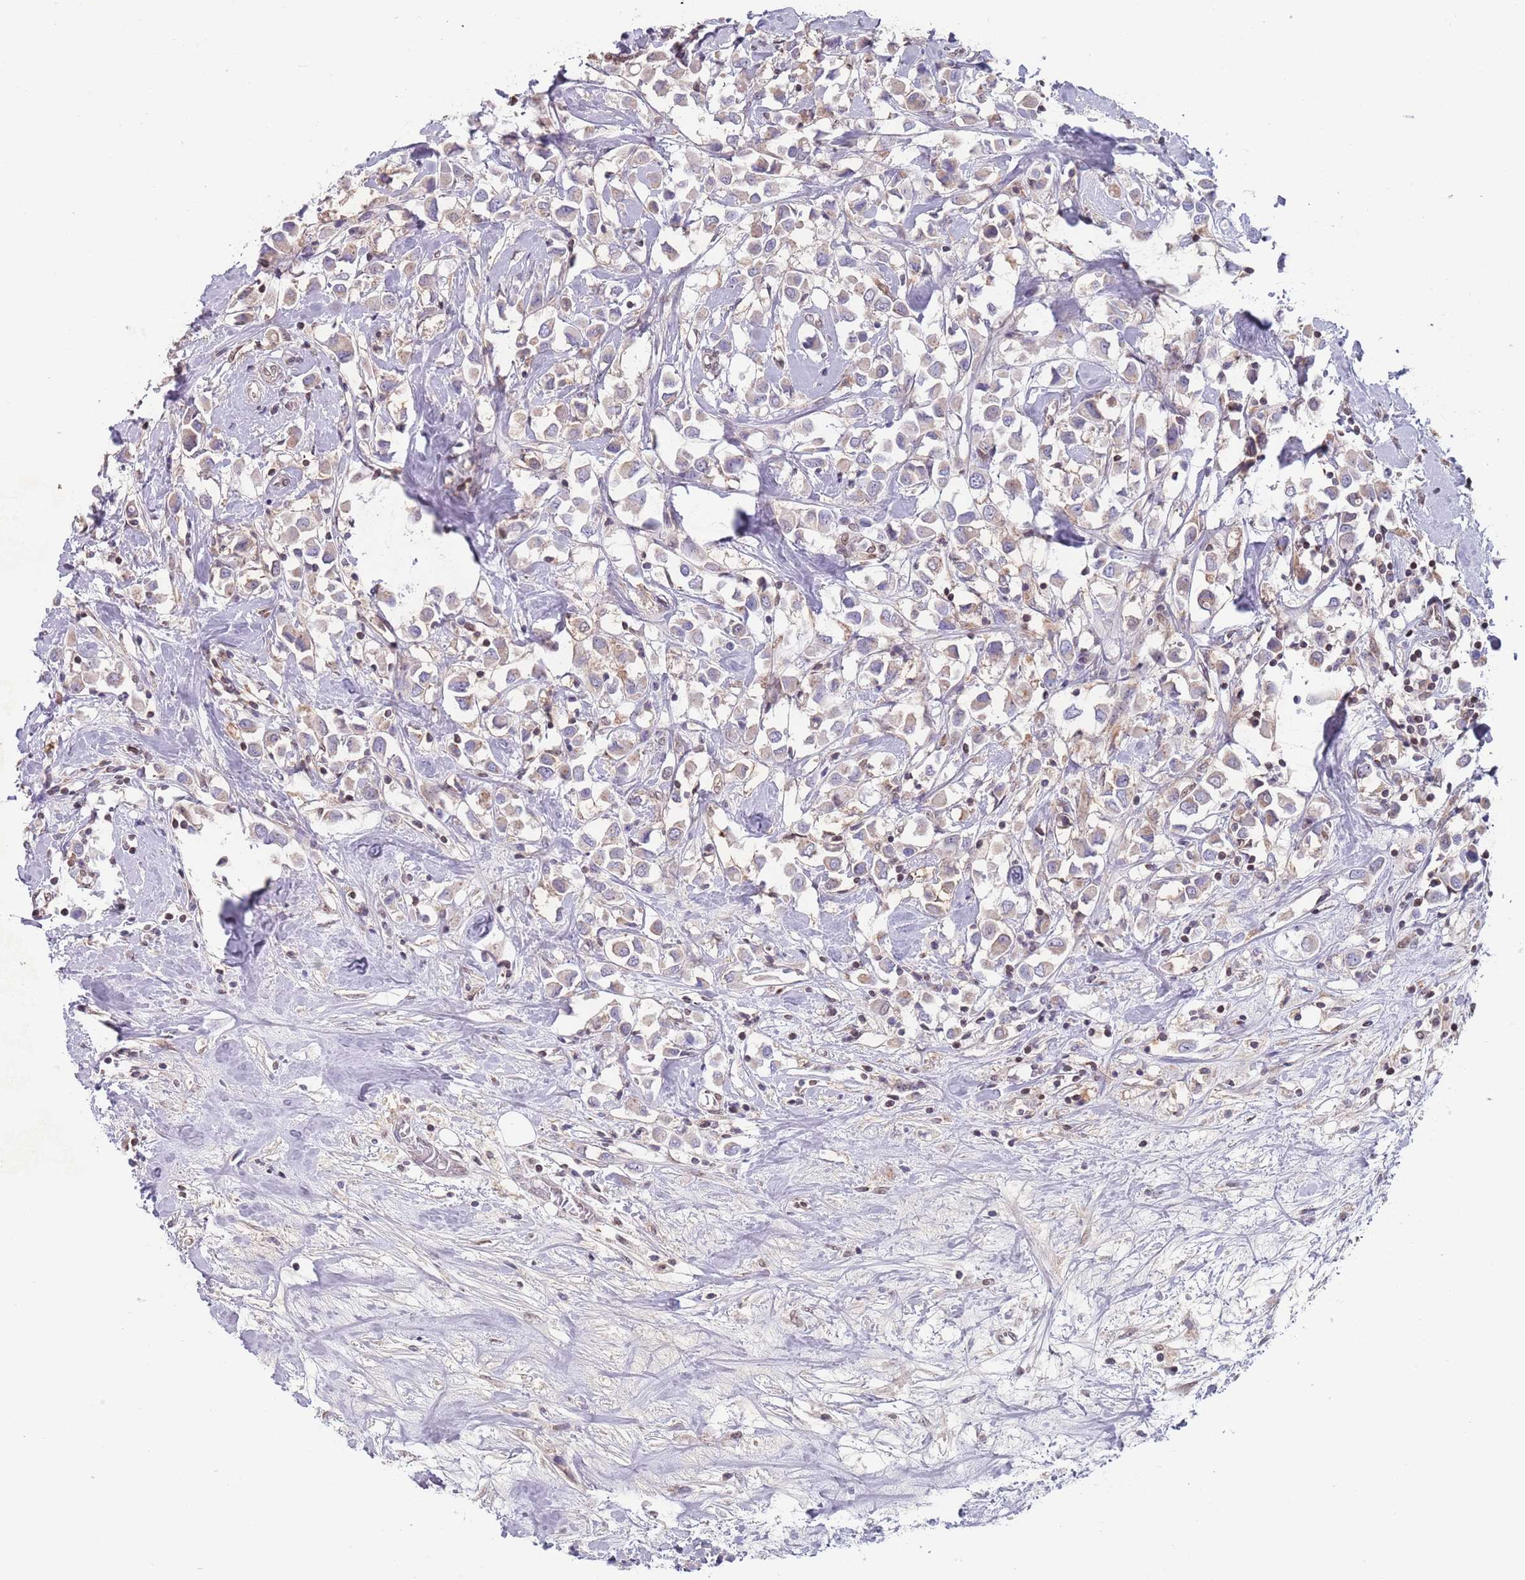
{"staining": {"intensity": "negative", "quantity": "none", "location": "none"}, "tissue": "breast cancer", "cell_type": "Tumor cells", "image_type": "cancer", "snomed": [{"axis": "morphology", "description": "Duct carcinoma"}, {"axis": "topography", "description": "Breast"}], "caption": "DAB (3,3'-diaminobenzidine) immunohistochemical staining of human breast invasive ductal carcinoma displays no significant staining in tumor cells.", "gene": "MFSD12", "patient": {"sex": "female", "age": 61}}